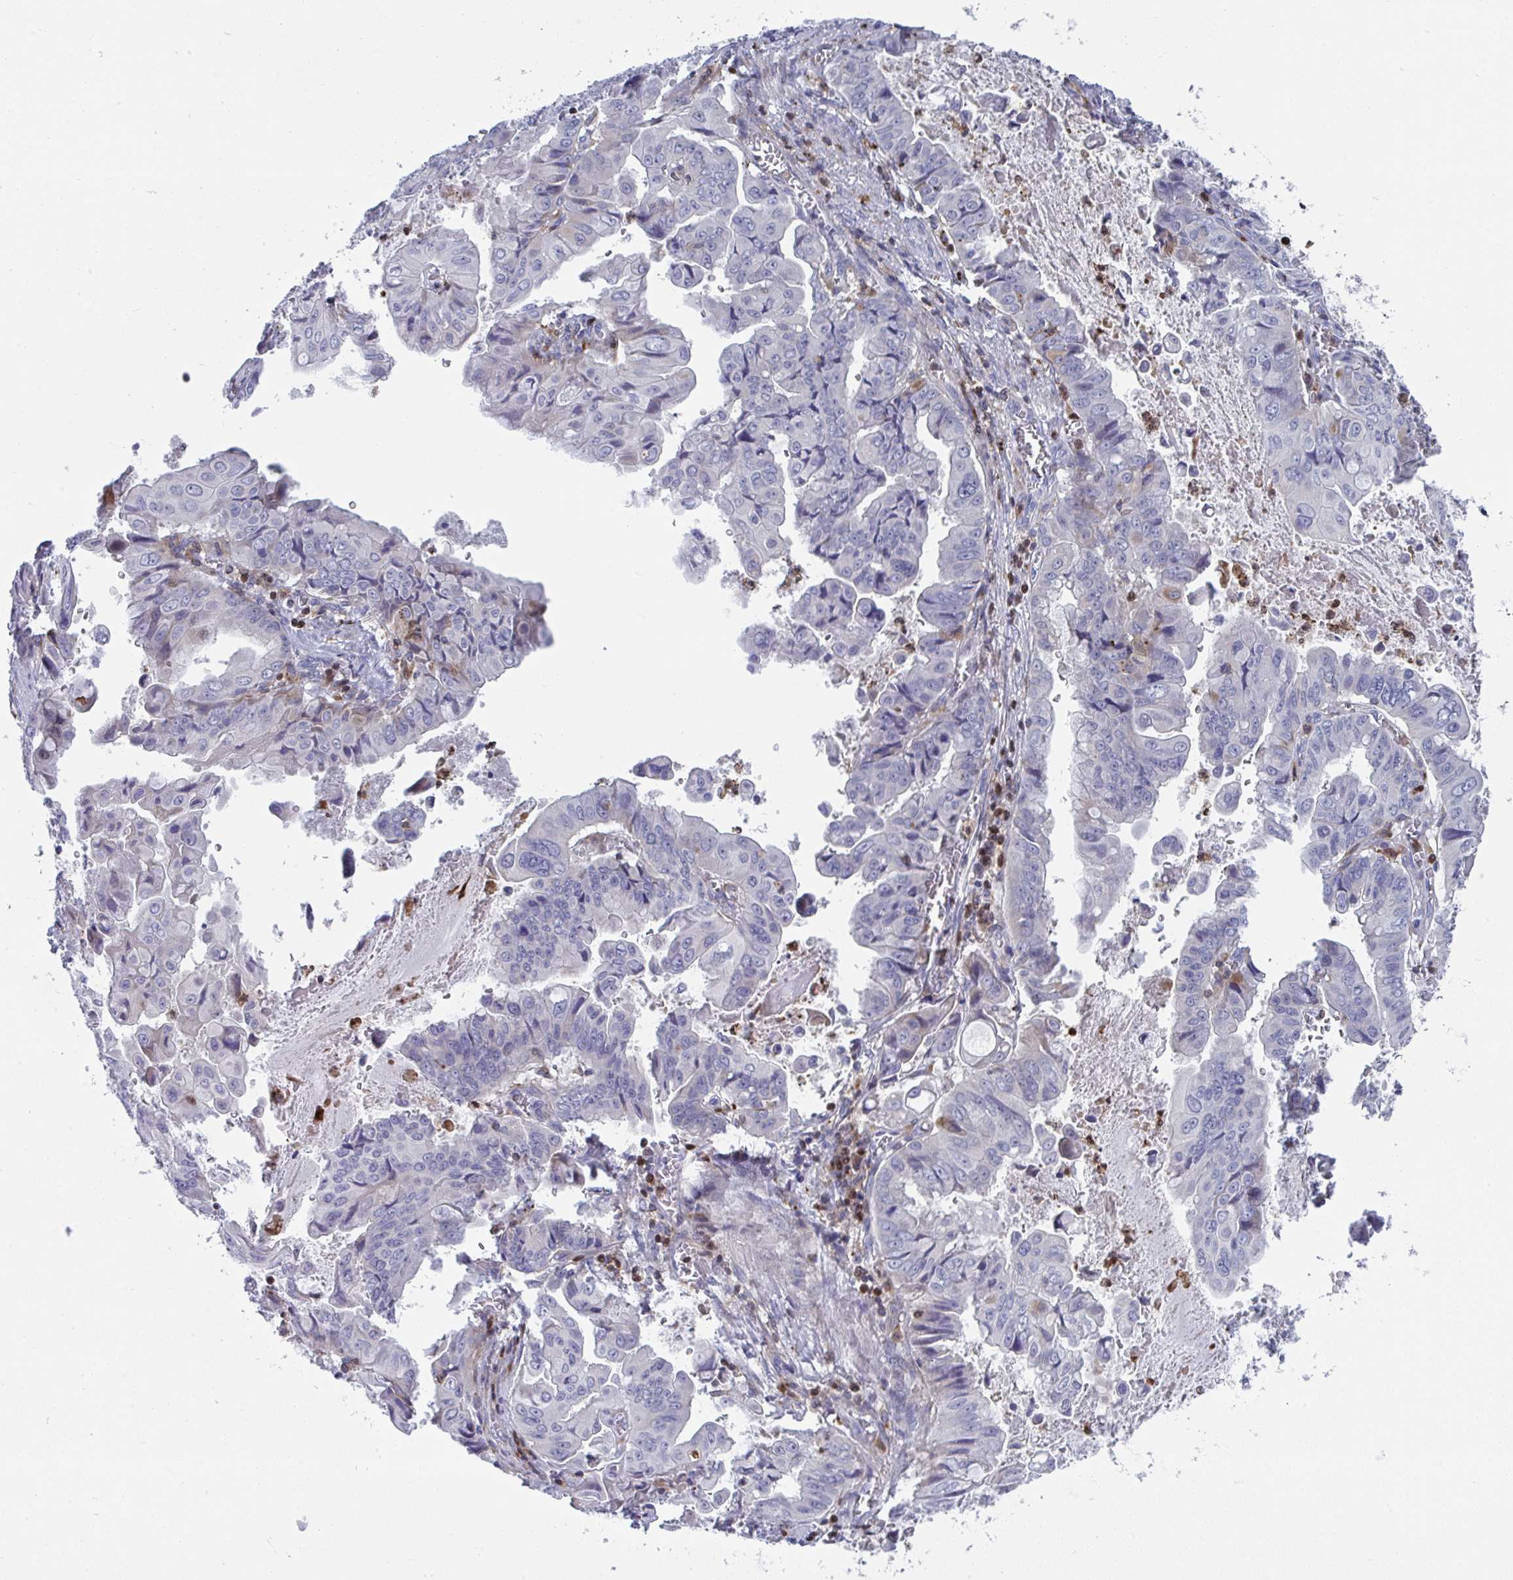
{"staining": {"intensity": "negative", "quantity": "none", "location": "none"}, "tissue": "stomach cancer", "cell_type": "Tumor cells", "image_type": "cancer", "snomed": [{"axis": "morphology", "description": "Adenocarcinoma, NOS"}, {"axis": "topography", "description": "Stomach, upper"}], "caption": "Stomach adenocarcinoma was stained to show a protein in brown. There is no significant positivity in tumor cells. Brightfield microscopy of immunohistochemistry stained with DAB (brown) and hematoxylin (blue), captured at high magnification.", "gene": "AOC2", "patient": {"sex": "male", "age": 80}}